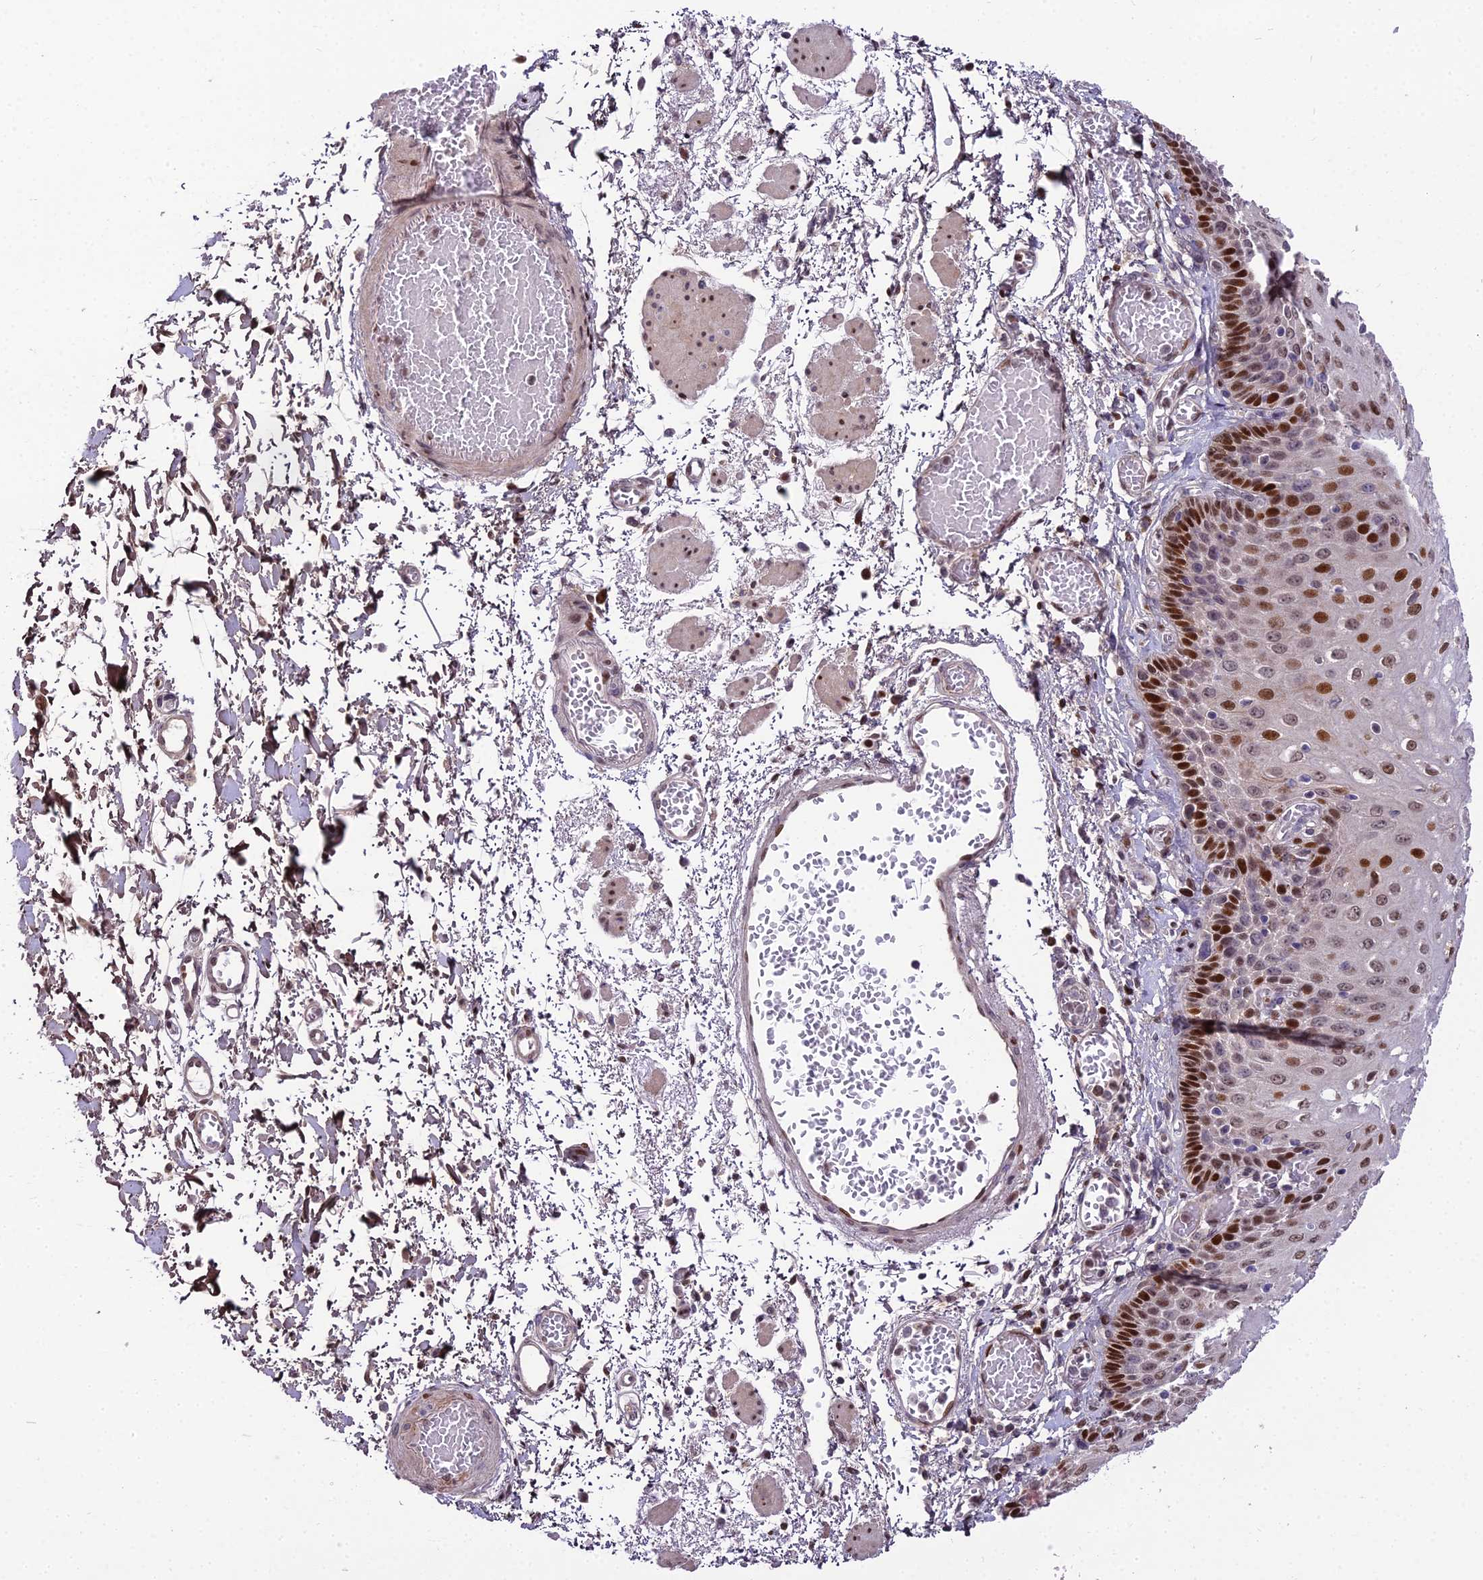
{"staining": {"intensity": "strong", "quantity": "25%-75%", "location": "nuclear"}, "tissue": "esophagus", "cell_type": "Squamous epithelial cells", "image_type": "normal", "snomed": [{"axis": "morphology", "description": "Normal tissue, NOS"}, {"axis": "topography", "description": "Esophagus"}], "caption": "A brown stain highlights strong nuclear expression of a protein in squamous epithelial cells of normal human esophagus. The protein is stained brown, and the nuclei are stained in blue (DAB IHC with brightfield microscopy, high magnification).", "gene": "ZNF707", "patient": {"sex": "male", "age": 81}}